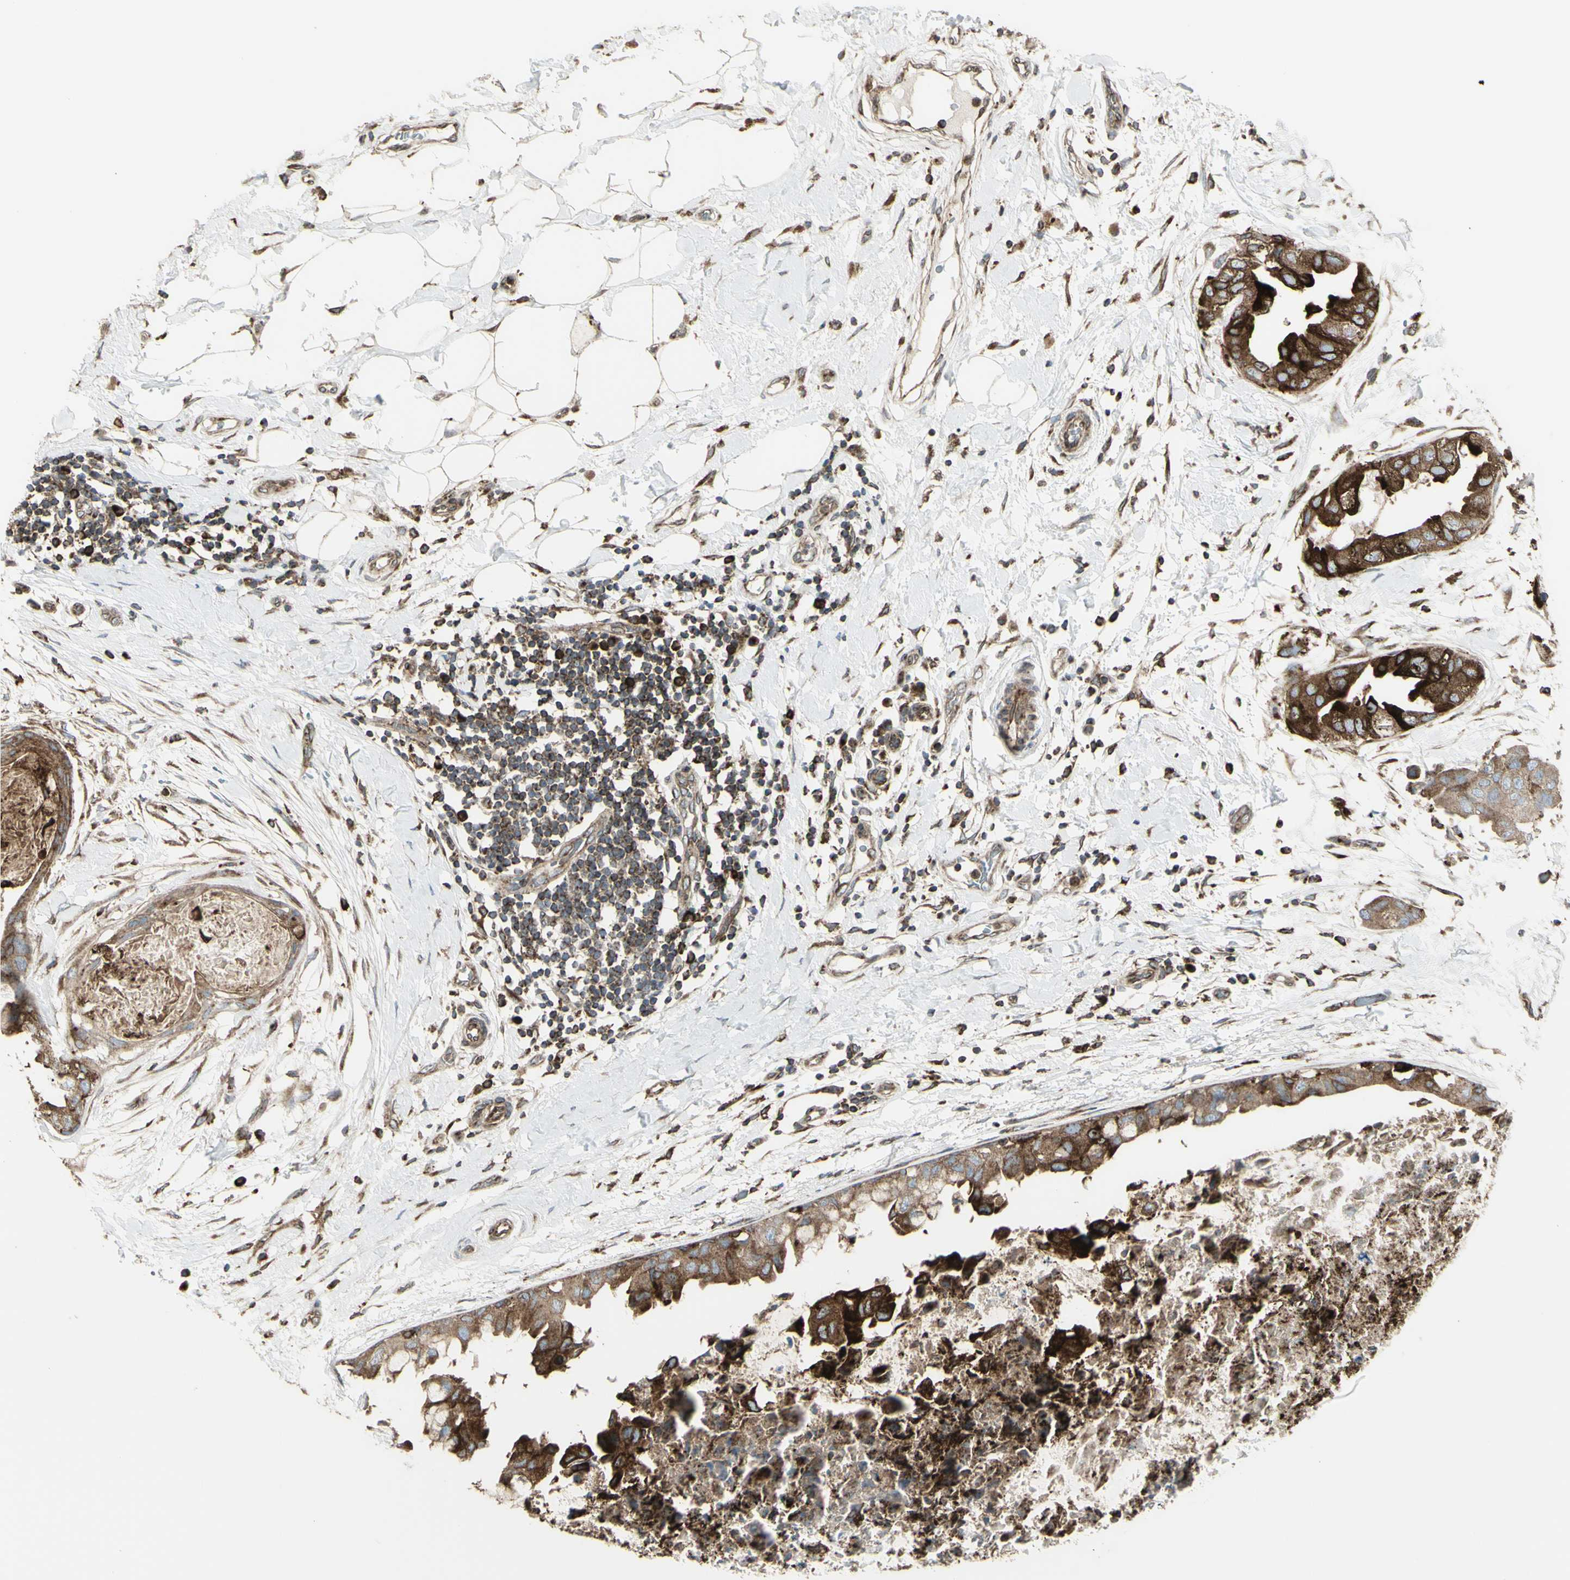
{"staining": {"intensity": "strong", "quantity": ">75%", "location": "cytoplasmic/membranous"}, "tissue": "breast cancer", "cell_type": "Tumor cells", "image_type": "cancer", "snomed": [{"axis": "morphology", "description": "Duct carcinoma"}, {"axis": "topography", "description": "Breast"}], "caption": "Breast invasive ductal carcinoma stained with DAB immunohistochemistry shows high levels of strong cytoplasmic/membranous staining in about >75% of tumor cells.", "gene": "NAPA", "patient": {"sex": "female", "age": 40}}